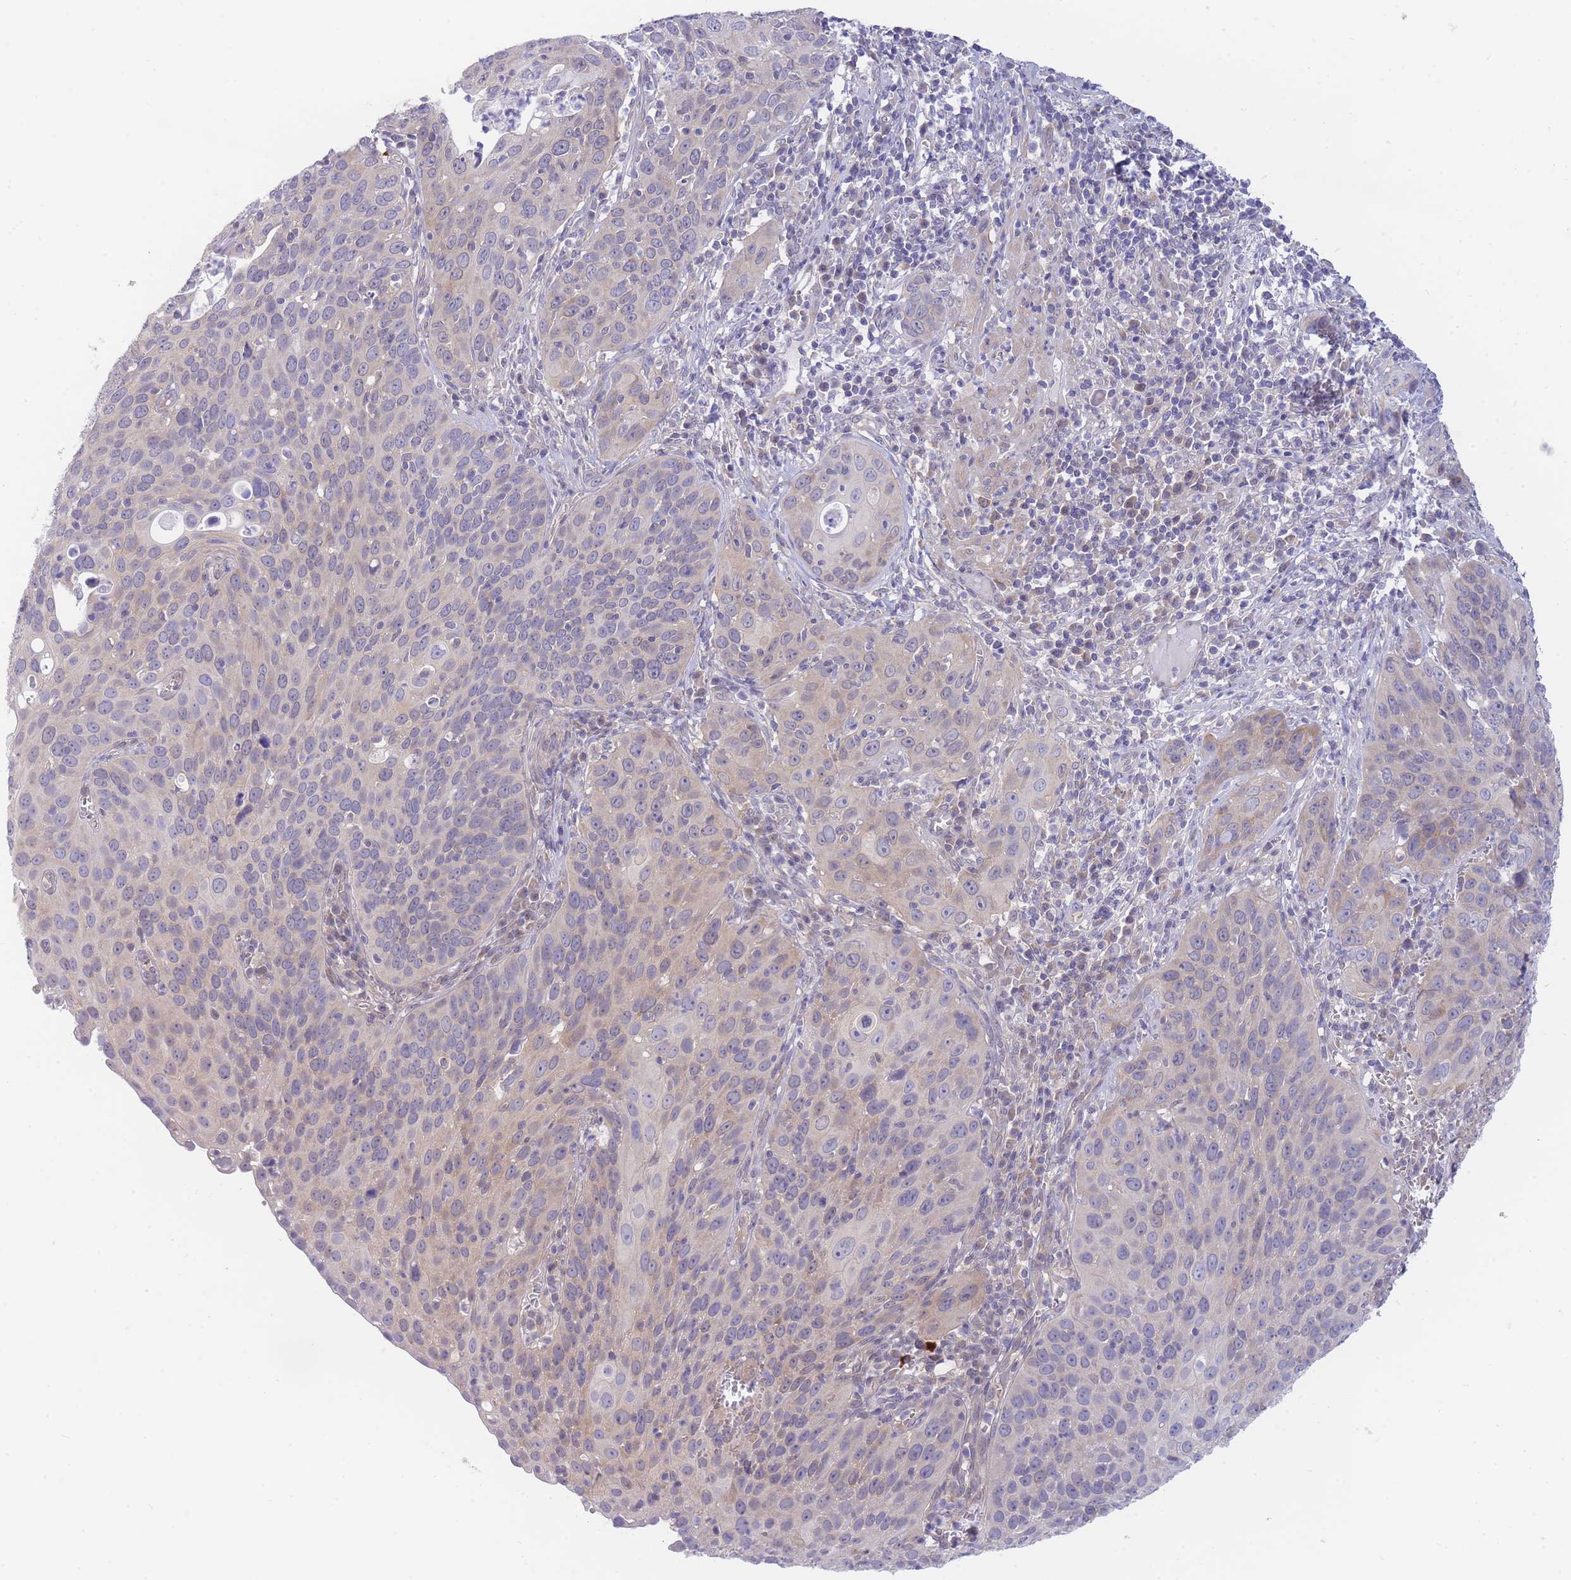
{"staining": {"intensity": "negative", "quantity": "none", "location": "none"}, "tissue": "cervical cancer", "cell_type": "Tumor cells", "image_type": "cancer", "snomed": [{"axis": "morphology", "description": "Squamous cell carcinoma, NOS"}, {"axis": "topography", "description": "Cervix"}], "caption": "Immunohistochemistry (IHC) histopathology image of neoplastic tissue: cervical cancer stained with DAB reveals no significant protein expression in tumor cells. (DAB (3,3'-diaminobenzidine) IHC visualized using brightfield microscopy, high magnification).", "gene": "SUGT1", "patient": {"sex": "female", "age": 36}}